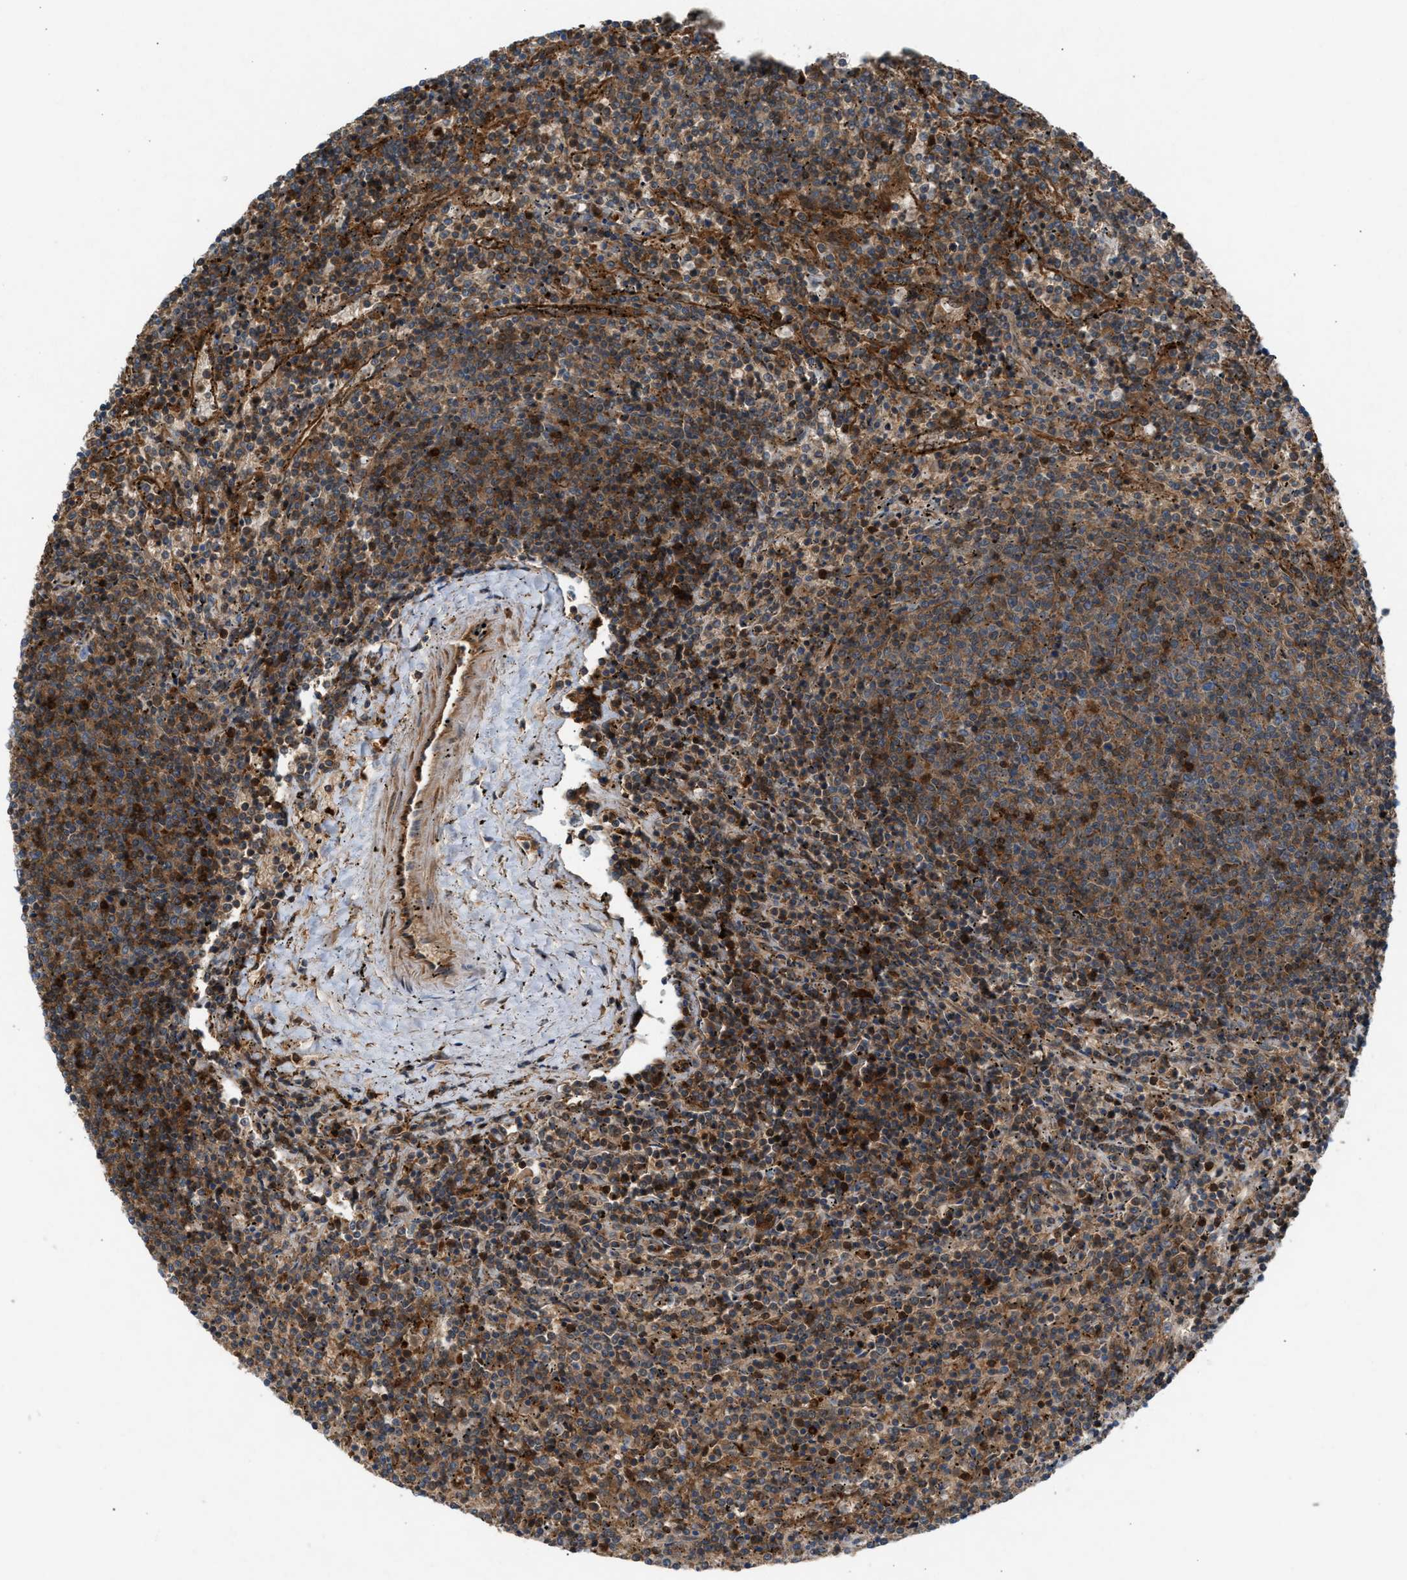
{"staining": {"intensity": "moderate", "quantity": ">75%", "location": "cytoplasmic/membranous"}, "tissue": "lymphoma", "cell_type": "Tumor cells", "image_type": "cancer", "snomed": [{"axis": "morphology", "description": "Malignant lymphoma, non-Hodgkin's type, Low grade"}, {"axis": "topography", "description": "Spleen"}], "caption": "IHC staining of low-grade malignant lymphoma, non-Hodgkin's type, which exhibits medium levels of moderate cytoplasmic/membranous positivity in approximately >75% of tumor cells indicating moderate cytoplasmic/membranous protein expression. The staining was performed using DAB (3,3'-diaminobenzidine) (brown) for protein detection and nuclei were counterstained in hematoxylin (blue).", "gene": "TPK1", "patient": {"sex": "female", "age": 50}}